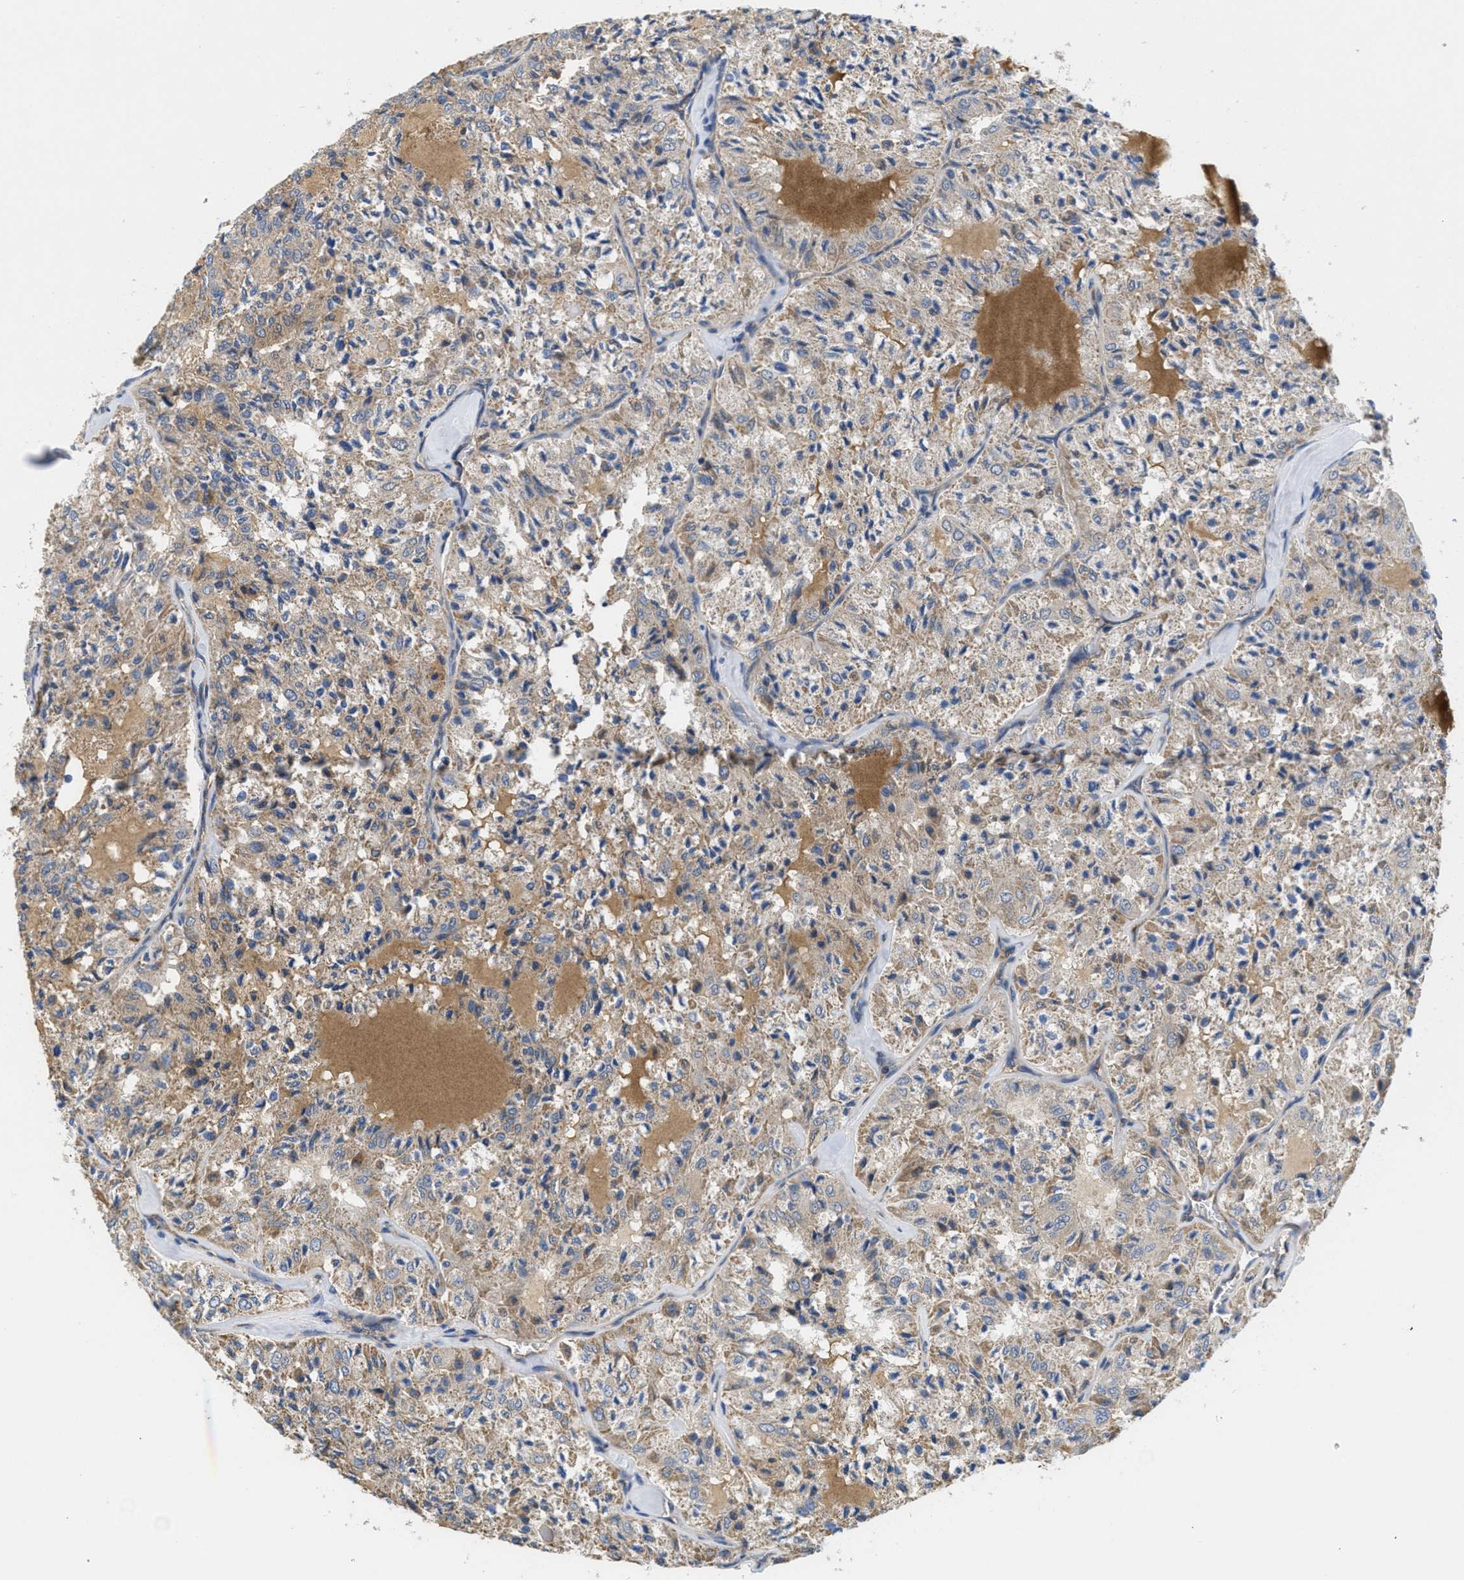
{"staining": {"intensity": "weak", "quantity": ">75%", "location": "cytoplasmic/membranous"}, "tissue": "thyroid cancer", "cell_type": "Tumor cells", "image_type": "cancer", "snomed": [{"axis": "morphology", "description": "Follicular adenoma carcinoma, NOS"}, {"axis": "topography", "description": "Thyroid gland"}], "caption": "This is an image of immunohistochemistry (IHC) staining of thyroid cancer, which shows weak positivity in the cytoplasmic/membranous of tumor cells.", "gene": "GALK1", "patient": {"sex": "male", "age": 75}}